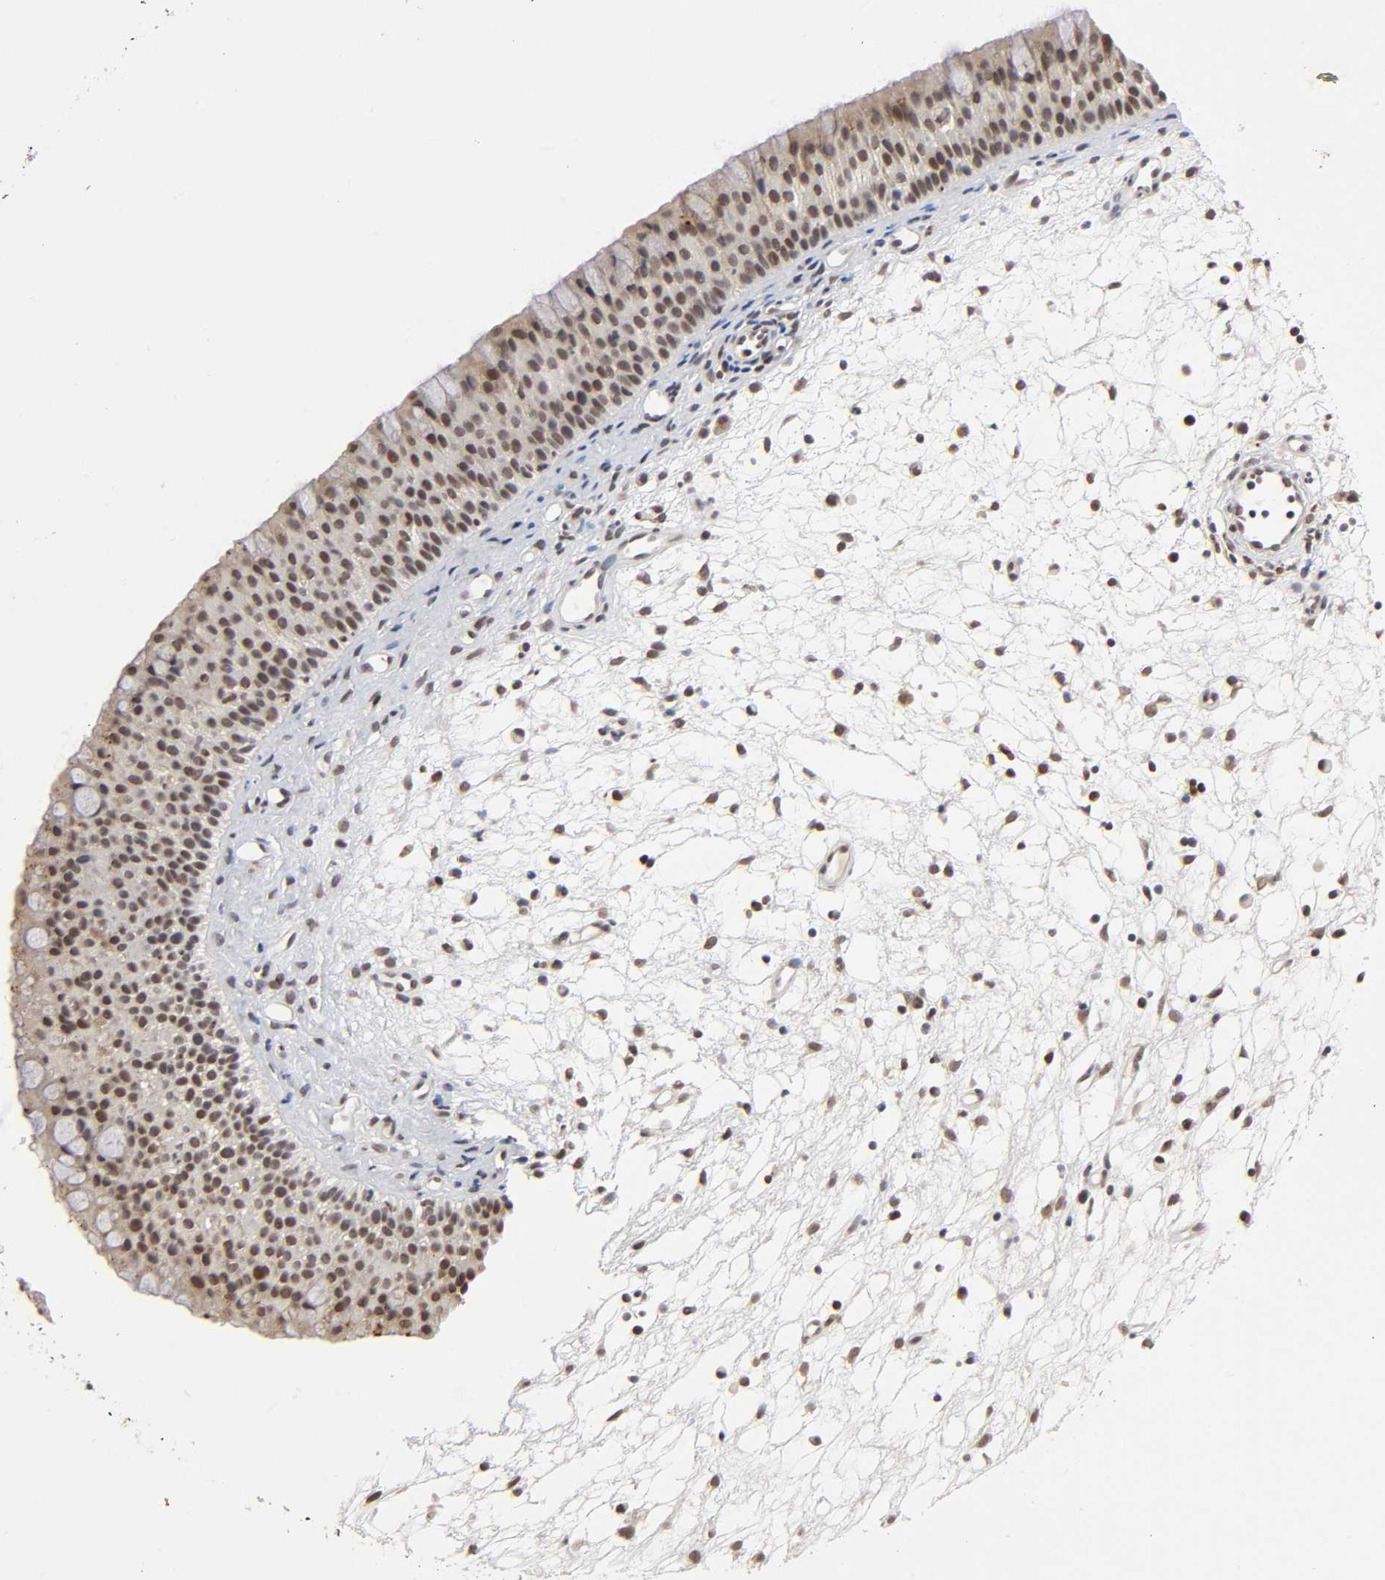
{"staining": {"intensity": "moderate", "quantity": ">75%", "location": "cytoplasmic/membranous,nuclear"}, "tissue": "nasopharynx", "cell_type": "Respiratory epithelial cells", "image_type": "normal", "snomed": [{"axis": "morphology", "description": "Normal tissue, NOS"}, {"axis": "topography", "description": "Nasopharynx"}], "caption": "This is a photomicrograph of IHC staining of normal nasopharynx, which shows moderate staining in the cytoplasmic/membranous,nuclear of respiratory epithelial cells.", "gene": "EP300", "patient": {"sex": "female", "age": 54}}